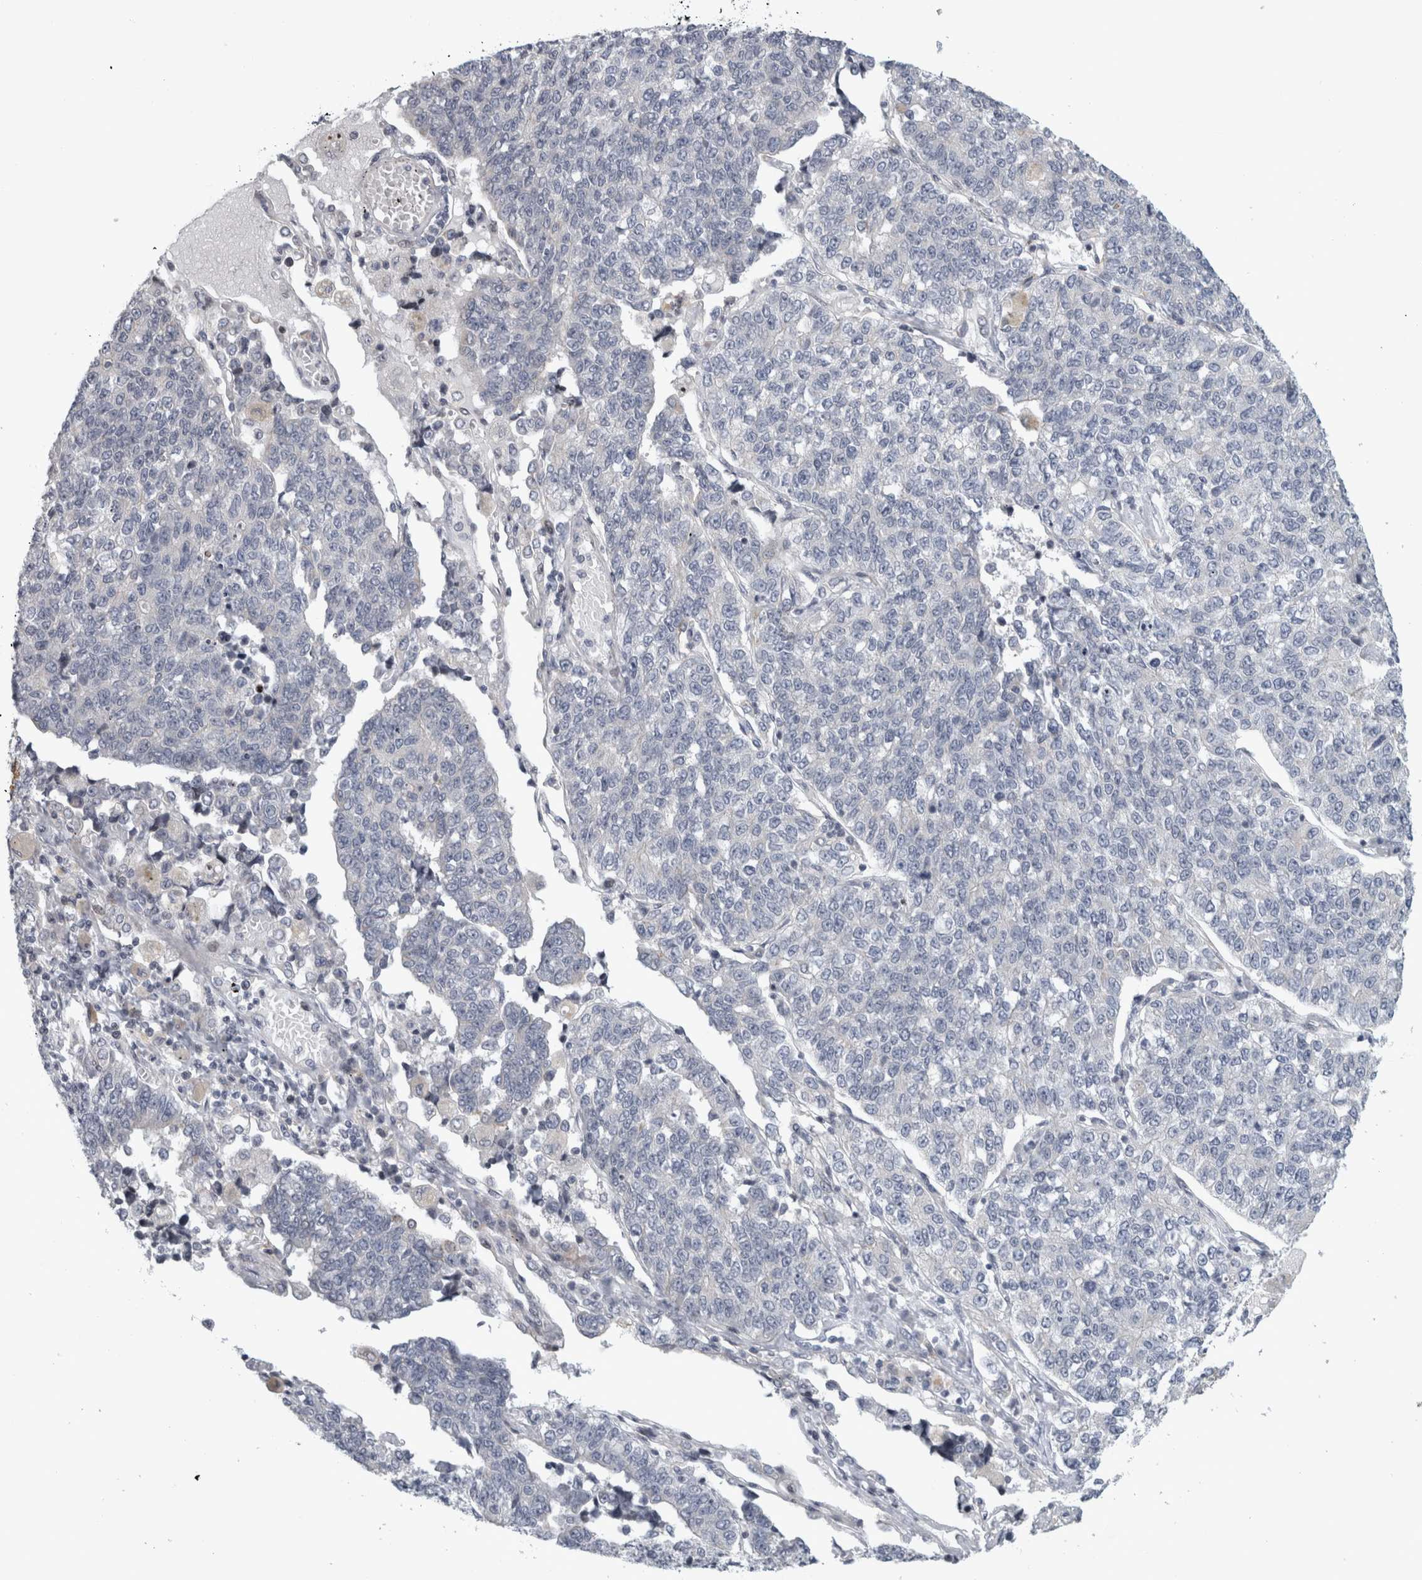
{"staining": {"intensity": "negative", "quantity": "none", "location": "none"}, "tissue": "lung cancer", "cell_type": "Tumor cells", "image_type": "cancer", "snomed": [{"axis": "morphology", "description": "Adenocarcinoma, NOS"}, {"axis": "topography", "description": "Lung"}], "caption": "There is no significant staining in tumor cells of lung adenocarcinoma.", "gene": "UTP25", "patient": {"sex": "male", "age": 49}}